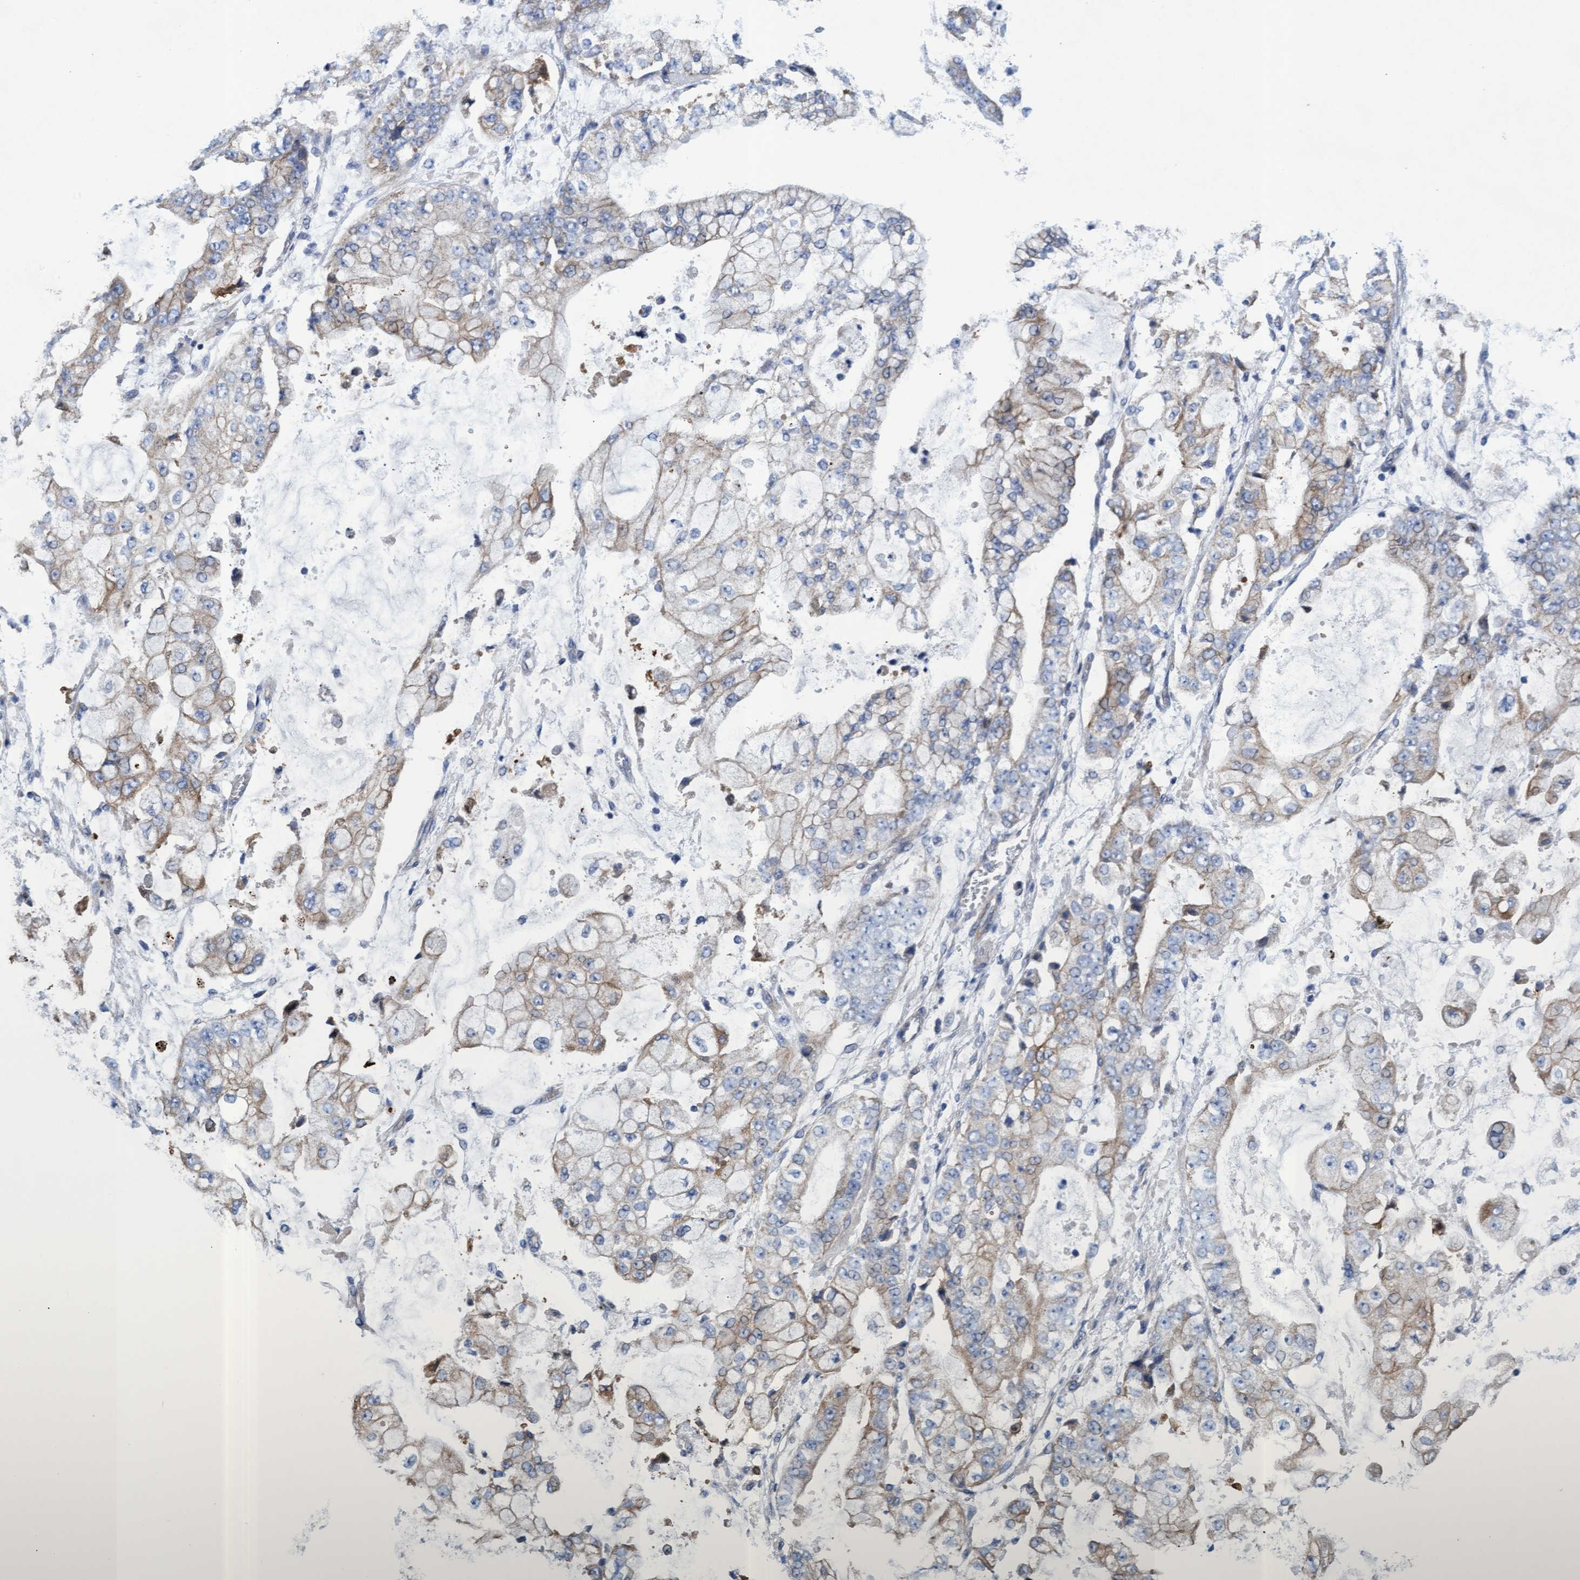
{"staining": {"intensity": "weak", "quantity": "25%-75%", "location": "cytoplasmic/membranous"}, "tissue": "stomach cancer", "cell_type": "Tumor cells", "image_type": "cancer", "snomed": [{"axis": "morphology", "description": "Adenocarcinoma, NOS"}, {"axis": "topography", "description": "Stomach"}], "caption": "The histopathology image reveals staining of stomach adenocarcinoma, revealing weak cytoplasmic/membranous protein expression (brown color) within tumor cells.", "gene": "MRPL38", "patient": {"sex": "male", "age": 76}}